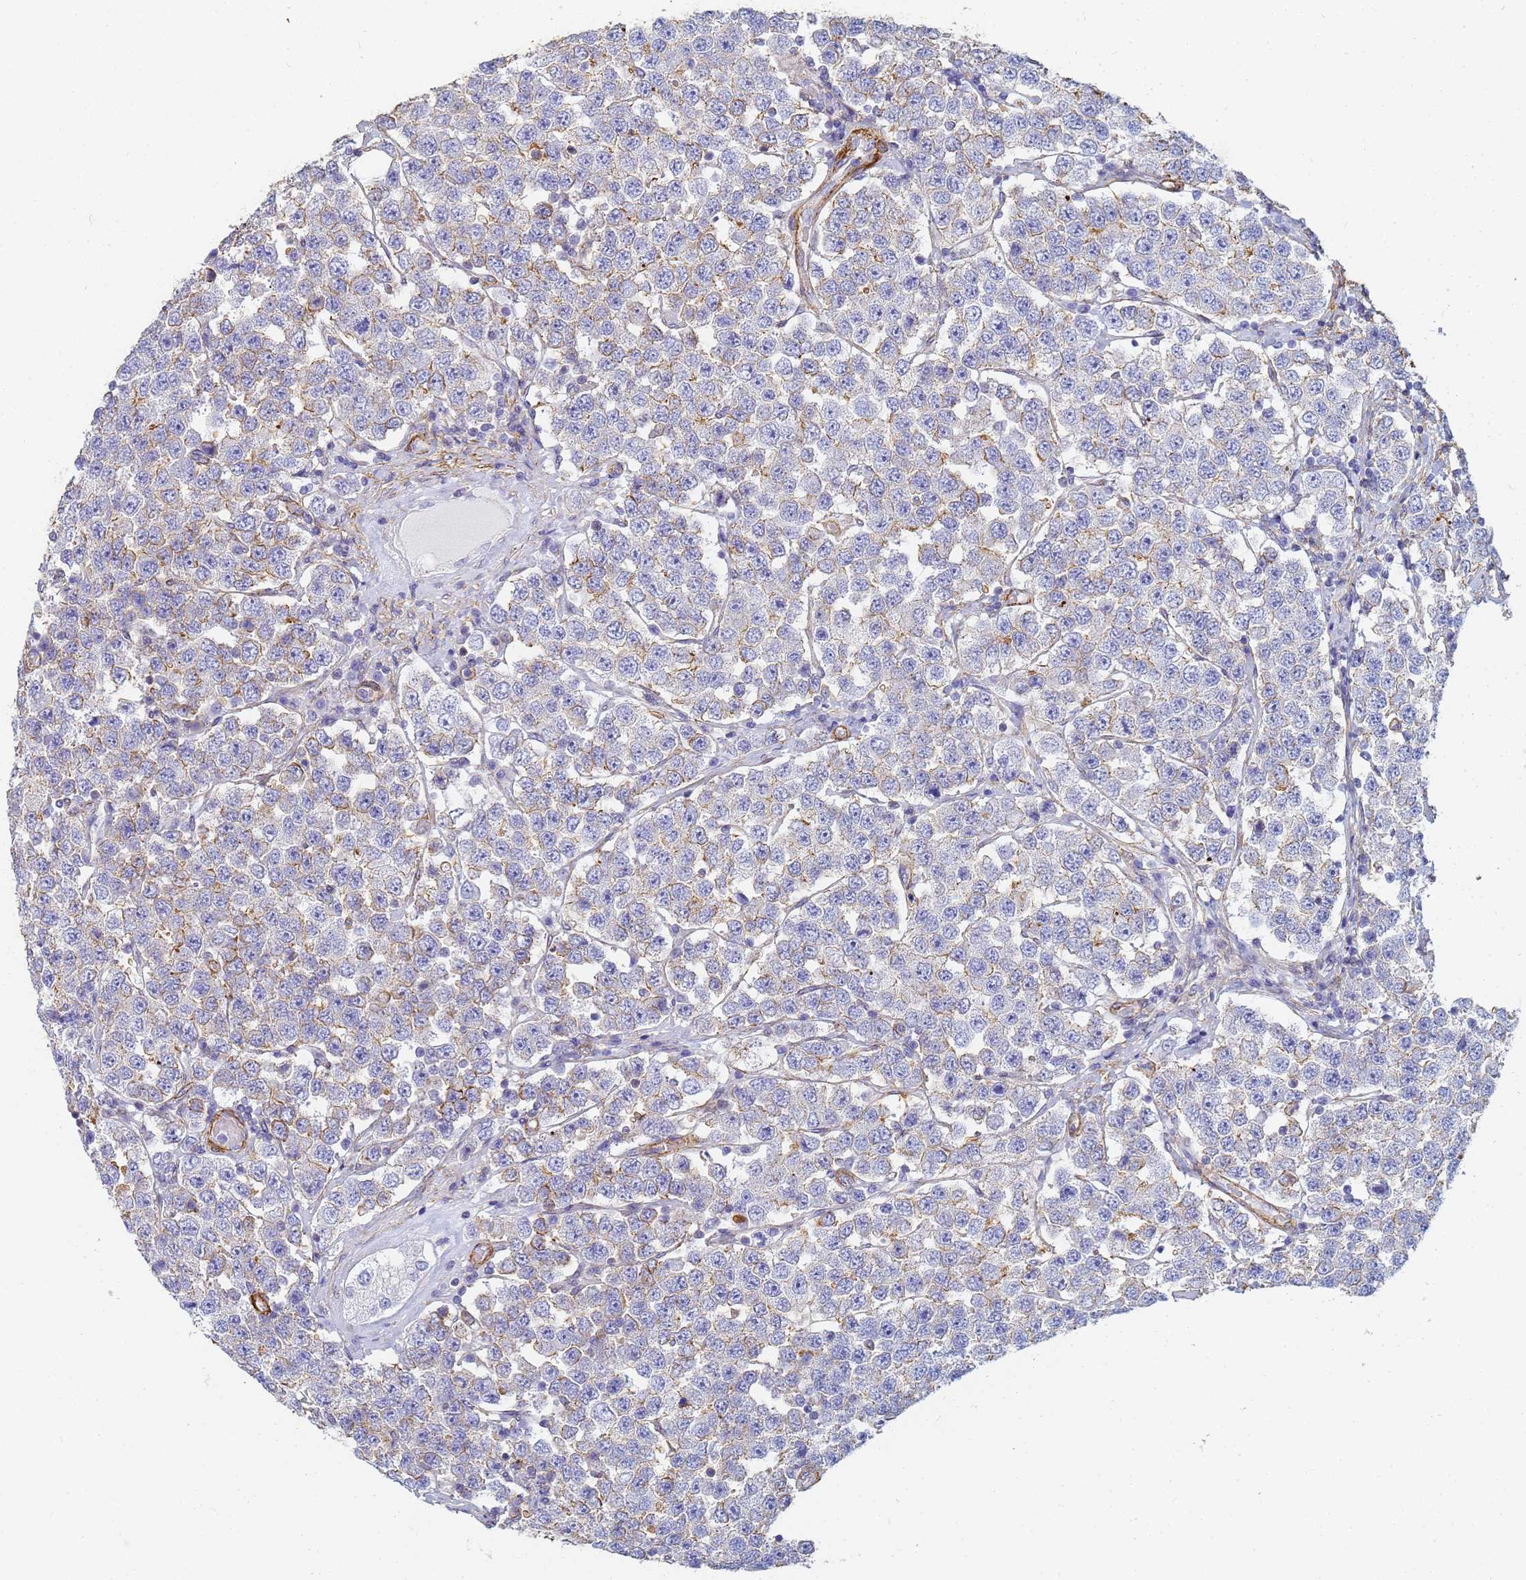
{"staining": {"intensity": "moderate", "quantity": "25%-75%", "location": "cytoplasmic/membranous"}, "tissue": "testis cancer", "cell_type": "Tumor cells", "image_type": "cancer", "snomed": [{"axis": "morphology", "description": "Seminoma, NOS"}, {"axis": "topography", "description": "Testis"}], "caption": "High-magnification brightfield microscopy of testis cancer (seminoma) stained with DAB (3,3'-diaminobenzidine) (brown) and counterstained with hematoxylin (blue). tumor cells exhibit moderate cytoplasmic/membranous expression is seen in about25%-75% of cells.", "gene": "TPM1", "patient": {"sex": "male", "age": 28}}